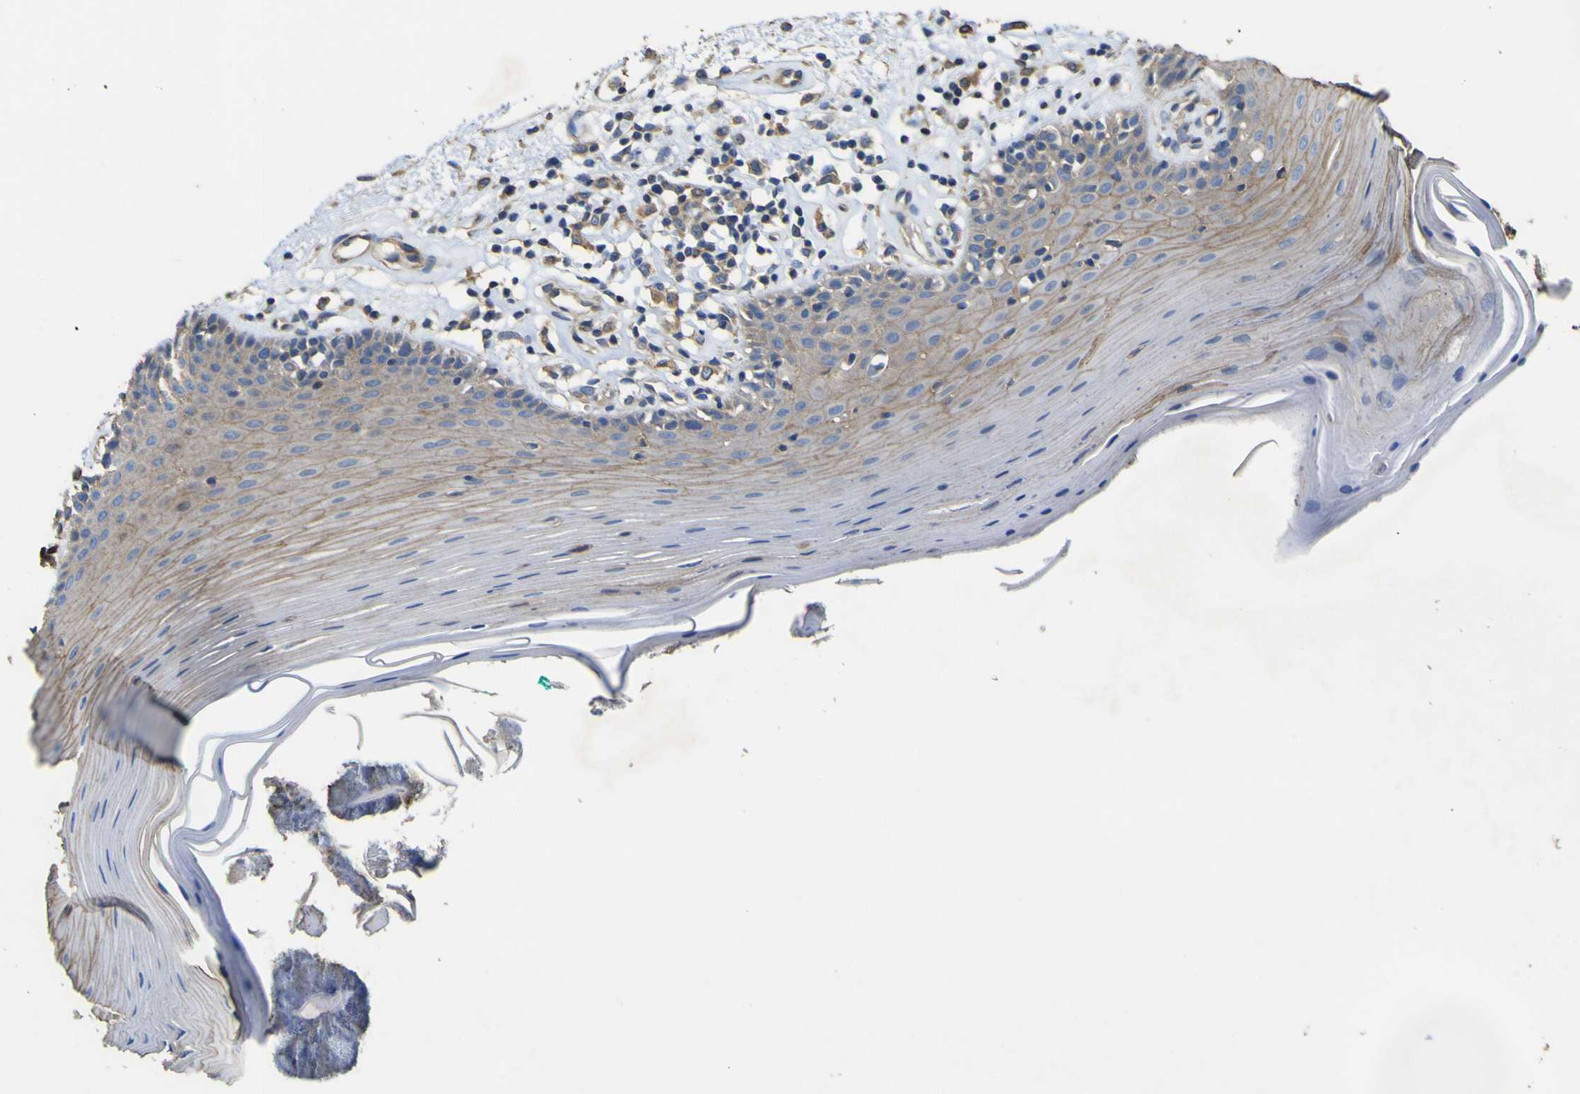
{"staining": {"intensity": "weak", "quantity": ">75%", "location": "cytoplasmic/membranous"}, "tissue": "oral mucosa", "cell_type": "Squamous epithelial cells", "image_type": "normal", "snomed": [{"axis": "morphology", "description": "Normal tissue, NOS"}, {"axis": "topography", "description": "Skeletal muscle"}, {"axis": "topography", "description": "Oral tissue"}], "caption": "About >75% of squamous epithelial cells in benign human oral mucosa demonstrate weak cytoplasmic/membranous protein expression as visualized by brown immunohistochemical staining.", "gene": "TNFSF15", "patient": {"sex": "male", "age": 58}}